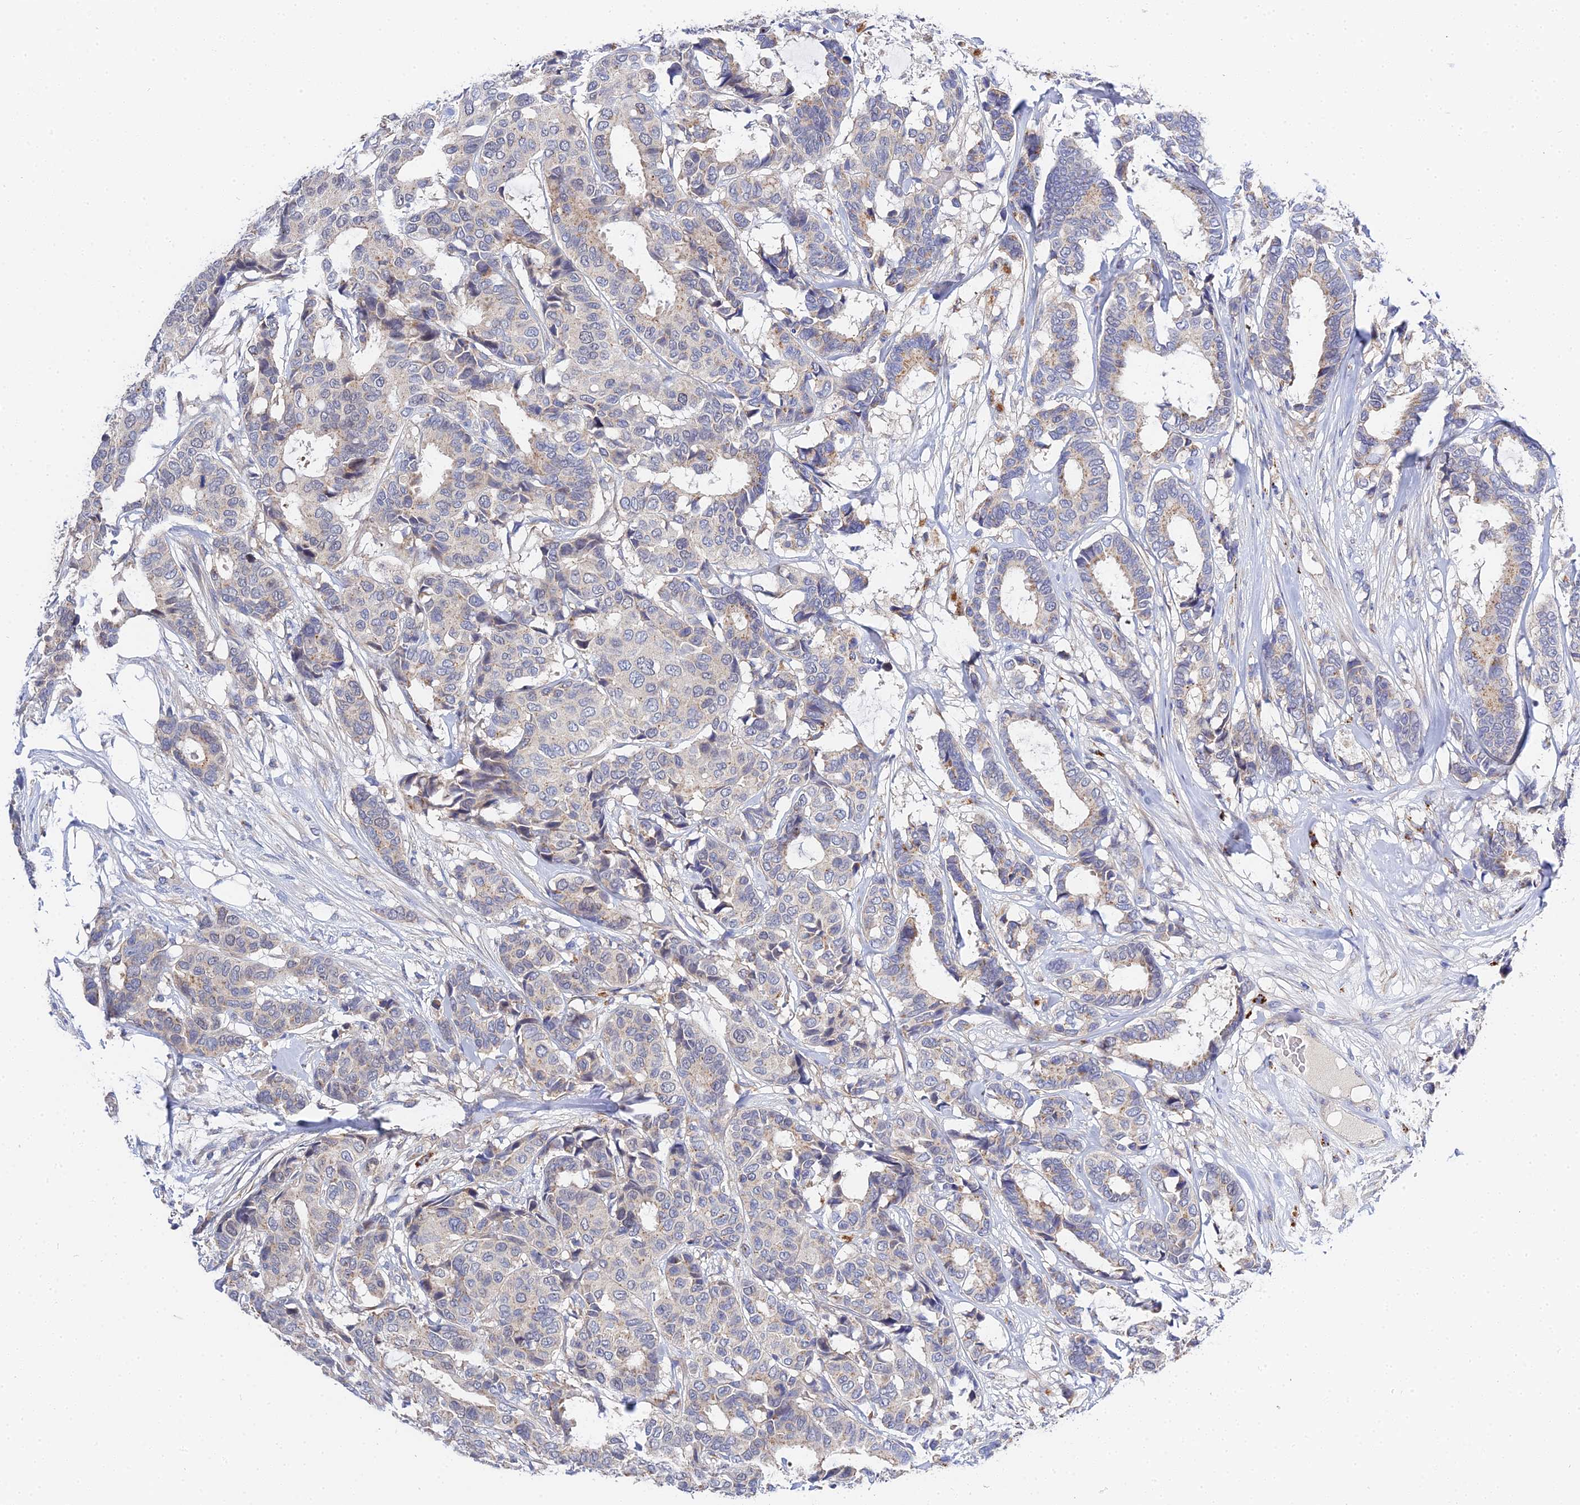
{"staining": {"intensity": "weak", "quantity": "25%-75%", "location": "cytoplasmic/membranous"}, "tissue": "breast cancer", "cell_type": "Tumor cells", "image_type": "cancer", "snomed": [{"axis": "morphology", "description": "Duct carcinoma"}, {"axis": "topography", "description": "Breast"}], "caption": "DAB (3,3'-diaminobenzidine) immunohistochemical staining of breast cancer exhibits weak cytoplasmic/membranous protein positivity in about 25%-75% of tumor cells.", "gene": "APOBEC3H", "patient": {"sex": "female", "age": 87}}